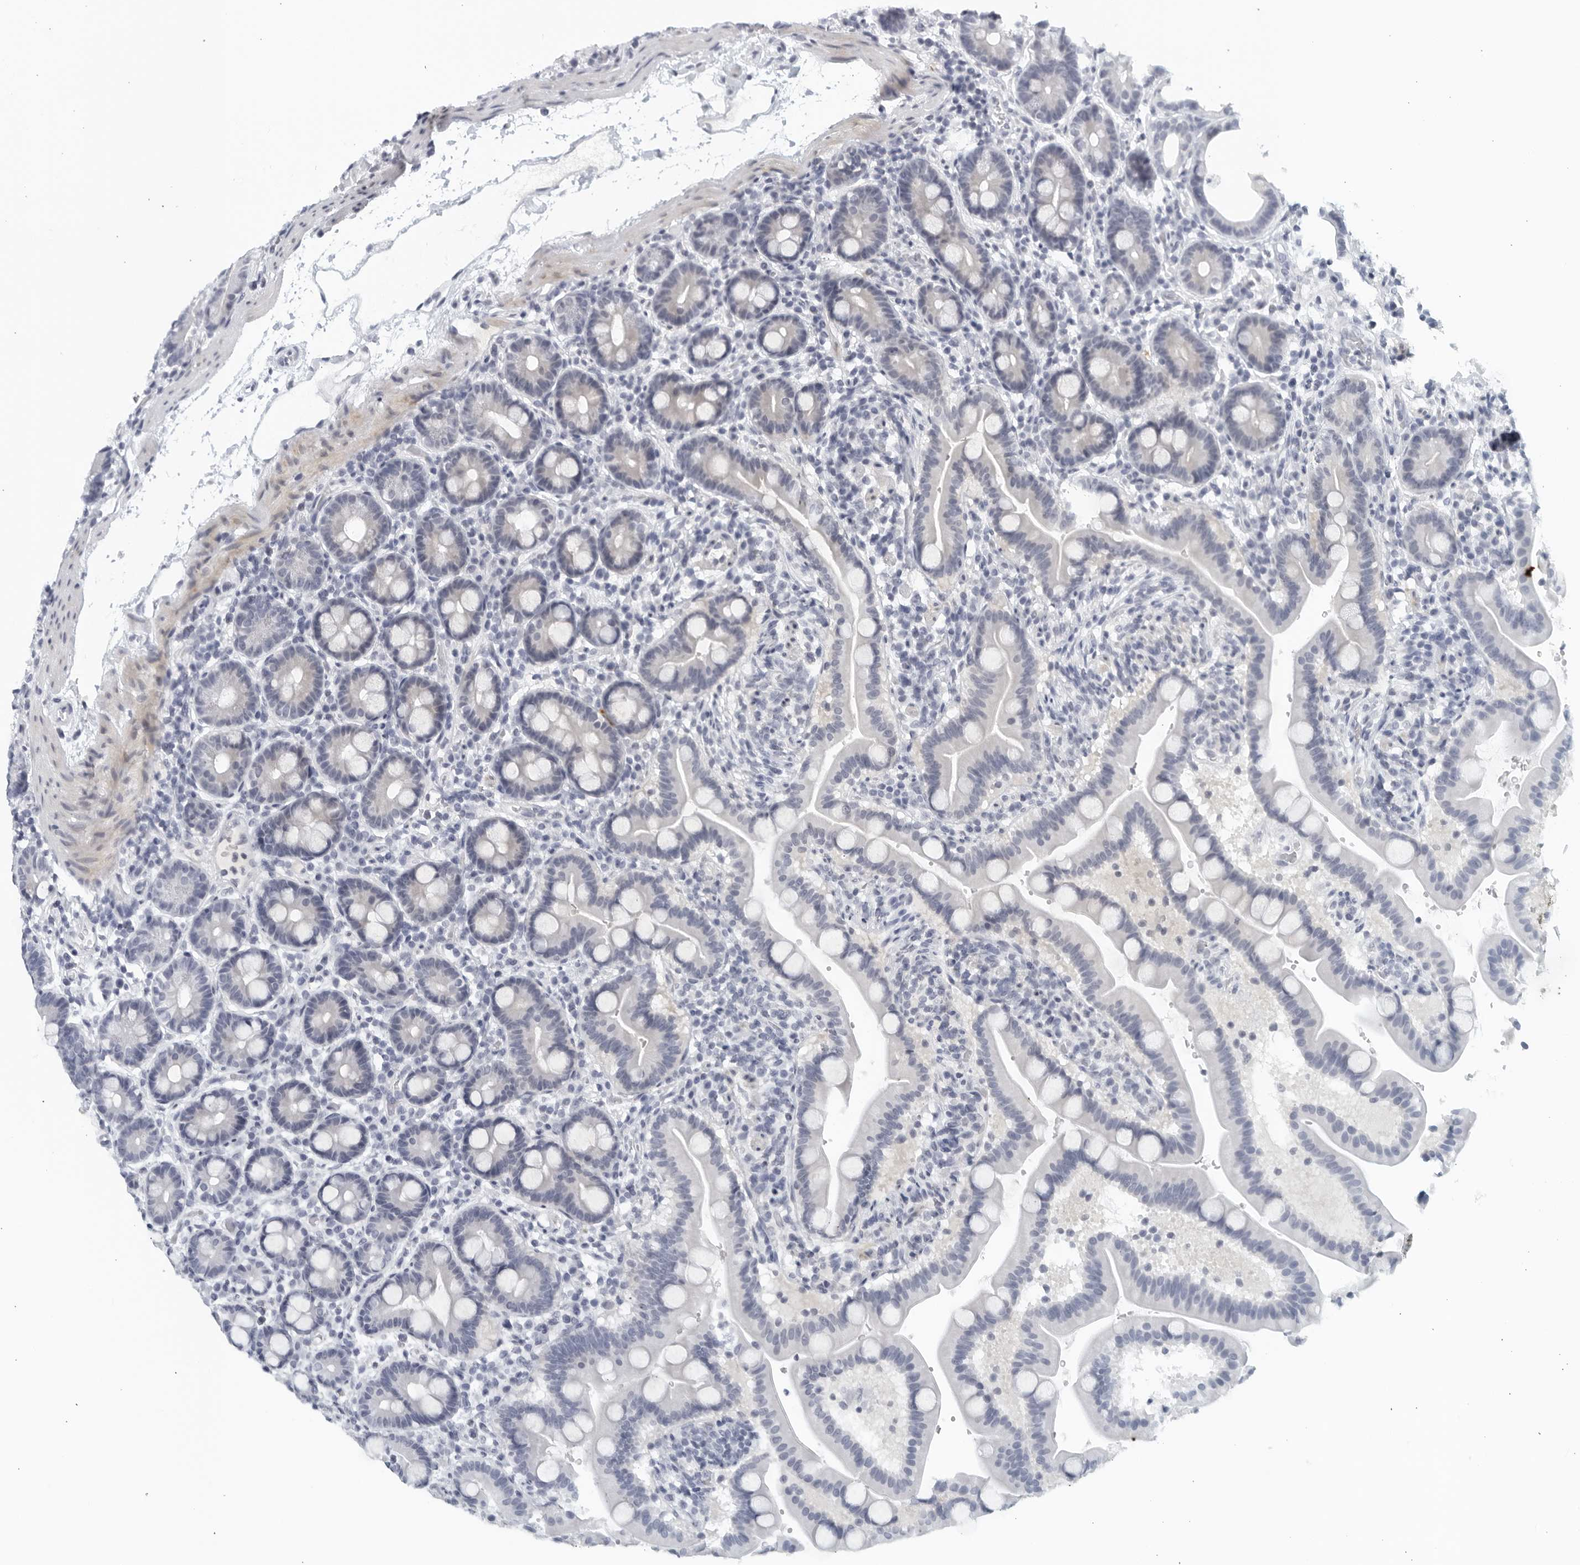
{"staining": {"intensity": "negative", "quantity": "none", "location": "none"}, "tissue": "duodenum", "cell_type": "Glandular cells", "image_type": "normal", "snomed": [{"axis": "morphology", "description": "Normal tissue, NOS"}, {"axis": "topography", "description": "Duodenum"}], "caption": "A photomicrograph of duodenum stained for a protein displays no brown staining in glandular cells. Brightfield microscopy of immunohistochemistry (IHC) stained with DAB (brown) and hematoxylin (blue), captured at high magnification.", "gene": "MATN1", "patient": {"sex": "male", "age": 54}}